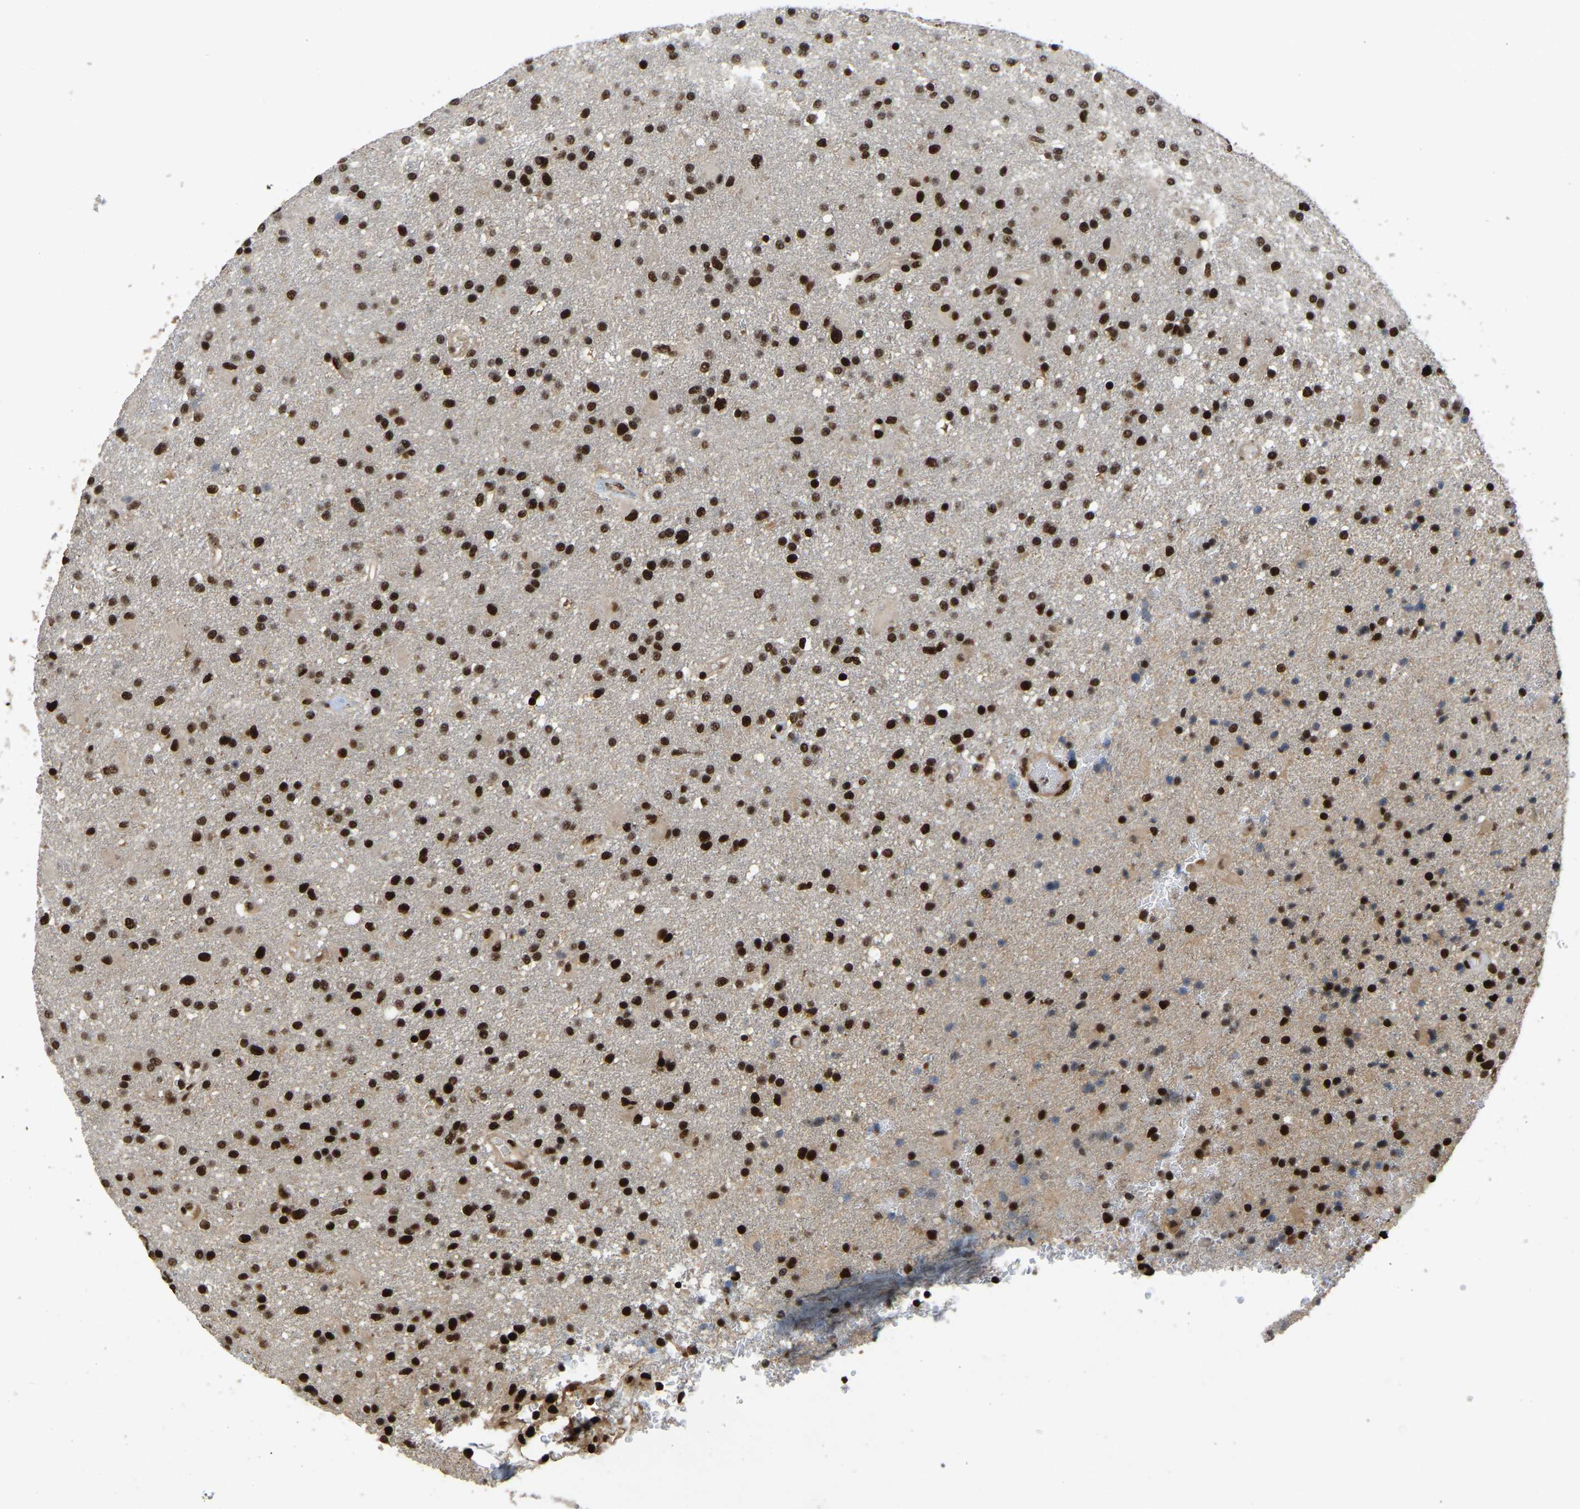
{"staining": {"intensity": "strong", "quantity": ">75%", "location": "nuclear"}, "tissue": "glioma", "cell_type": "Tumor cells", "image_type": "cancer", "snomed": [{"axis": "morphology", "description": "Glioma, malignant, High grade"}, {"axis": "topography", "description": "Brain"}], "caption": "Immunohistochemical staining of glioma displays high levels of strong nuclear positivity in about >75% of tumor cells.", "gene": "TBL1XR1", "patient": {"sex": "male", "age": 72}}